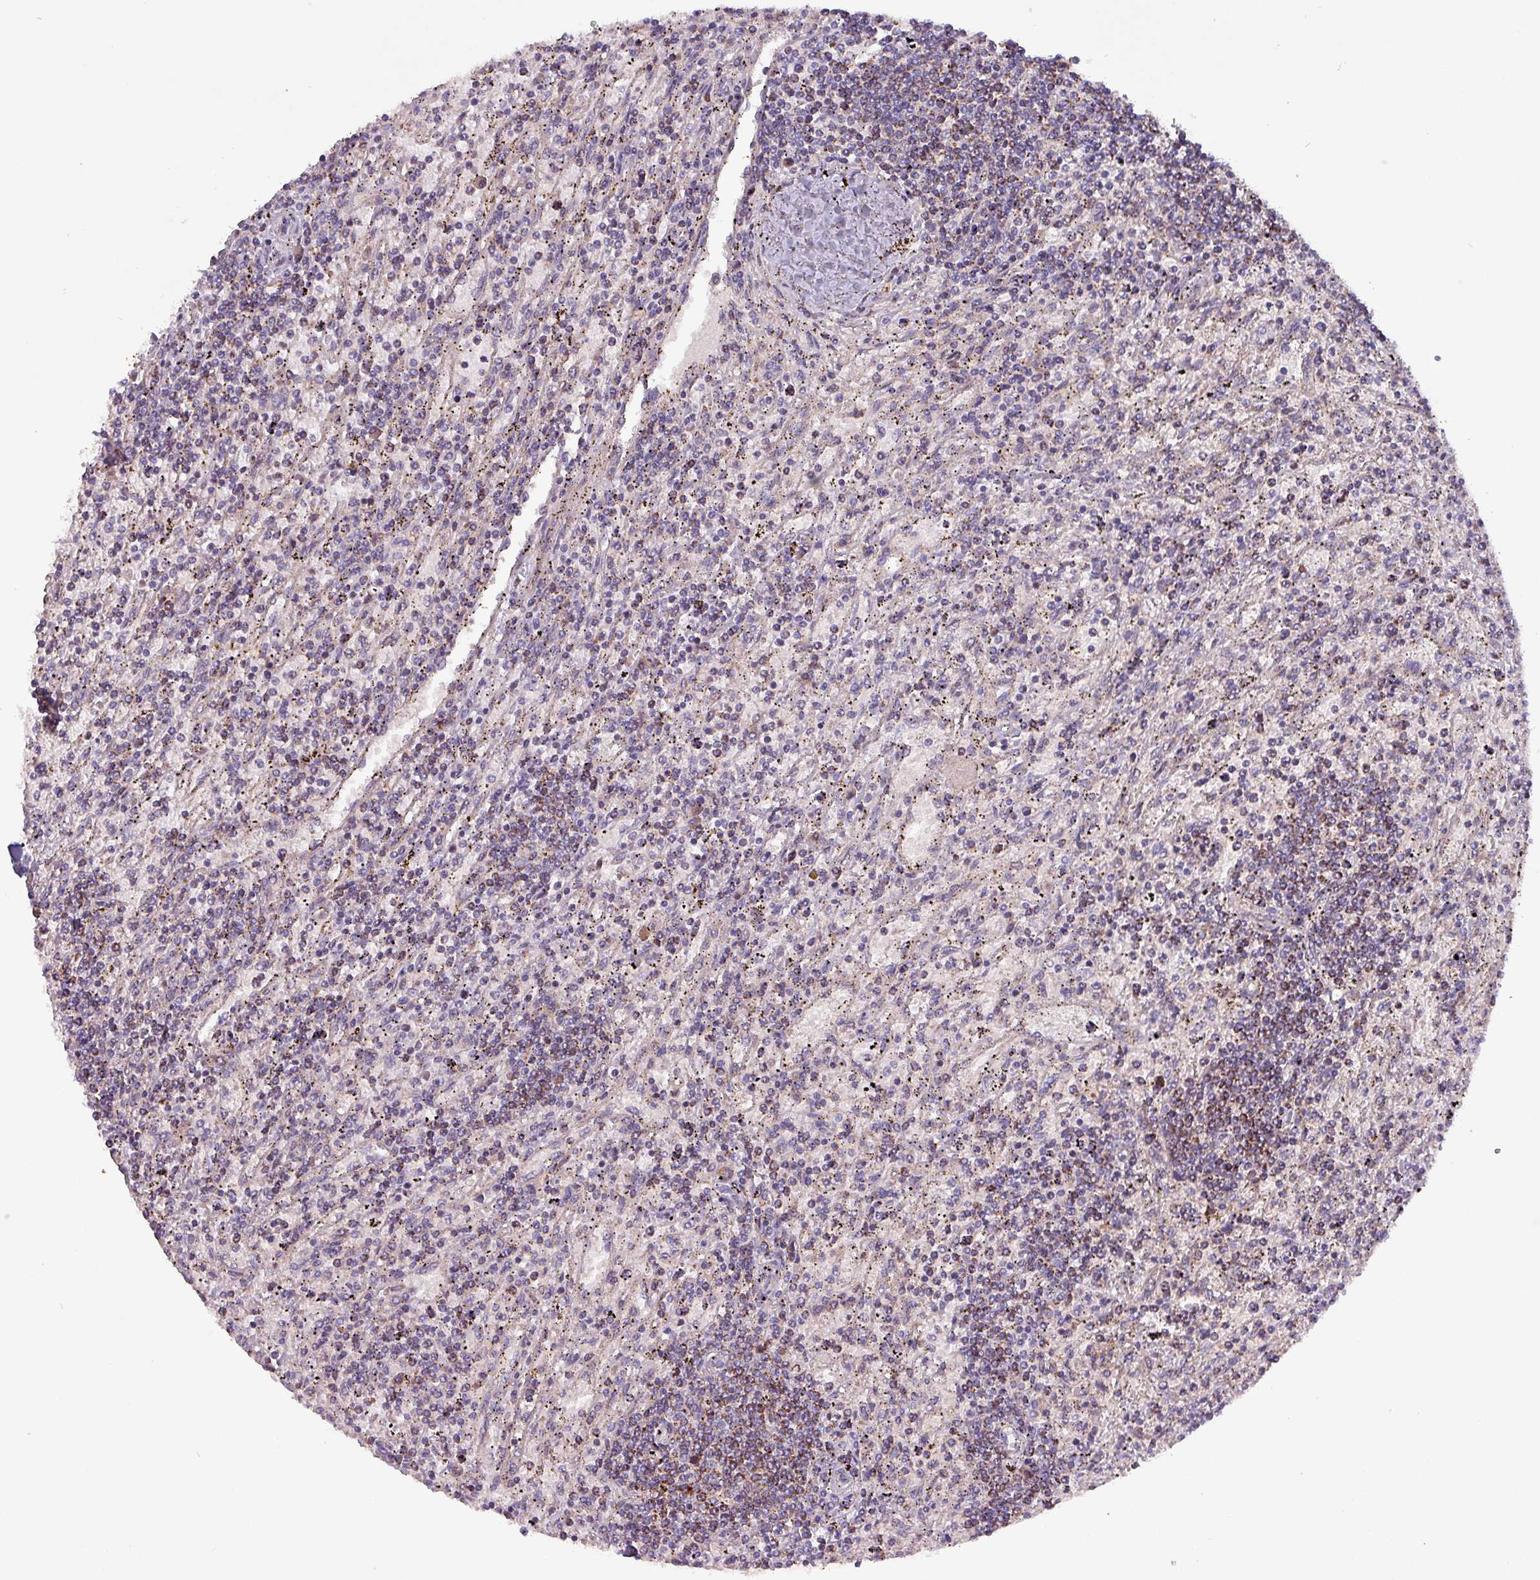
{"staining": {"intensity": "moderate", "quantity": "<25%", "location": "cytoplasmic/membranous"}, "tissue": "lymphoma", "cell_type": "Tumor cells", "image_type": "cancer", "snomed": [{"axis": "morphology", "description": "Malignant lymphoma, non-Hodgkin's type, Low grade"}, {"axis": "topography", "description": "Spleen"}], "caption": "This is an image of immunohistochemistry (IHC) staining of lymphoma, which shows moderate positivity in the cytoplasmic/membranous of tumor cells.", "gene": "ZNF322", "patient": {"sex": "male", "age": 76}}